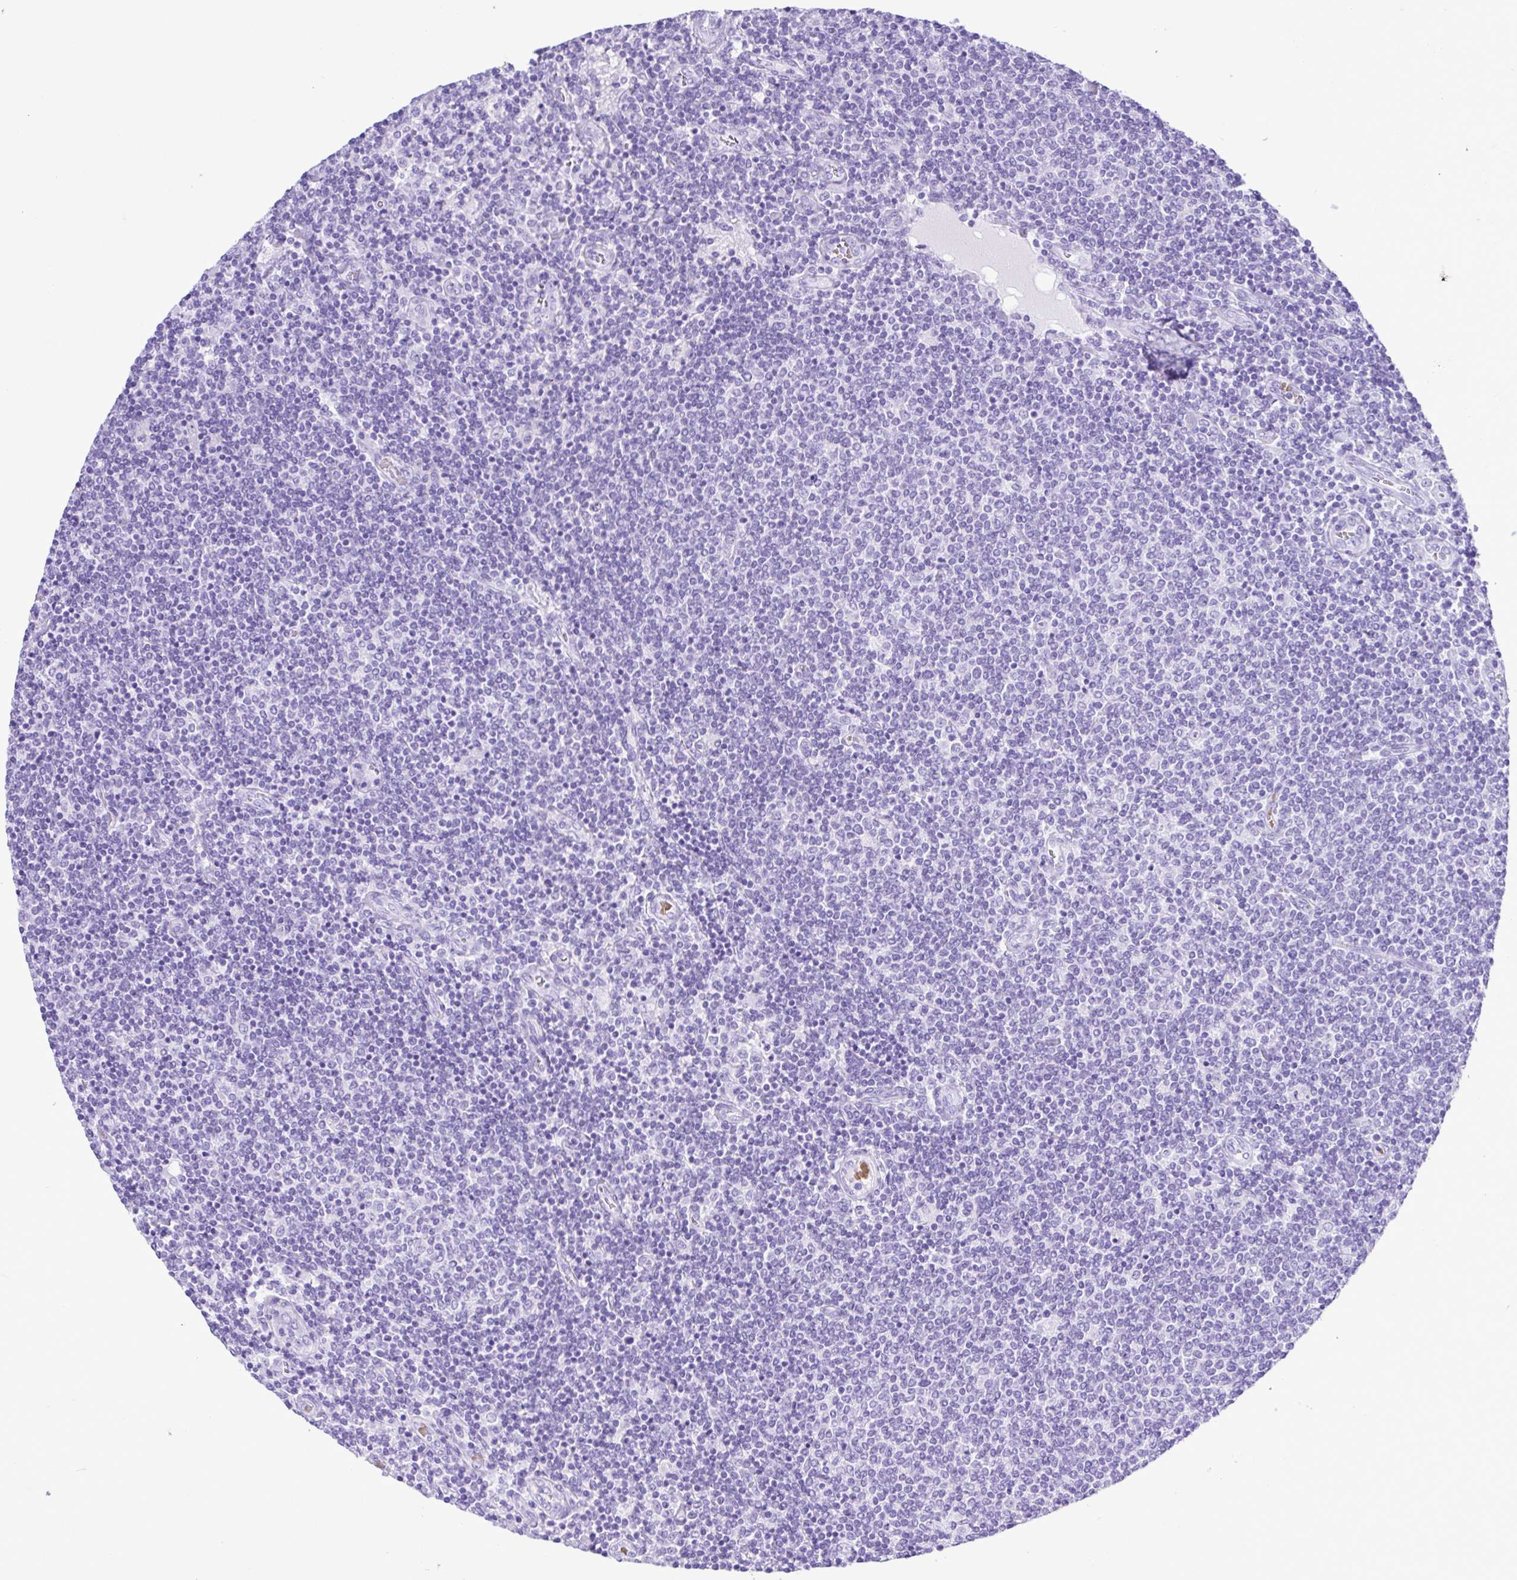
{"staining": {"intensity": "negative", "quantity": "none", "location": "none"}, "tissue": "lymphoma", "cell_type": "Tumor cells", "image_type": "cancer", "snomed": [{"axis": "morphology", "description": "Malignant lymphoma, non-Hodgkin's type, Low grade"}, {"axis": "topography", "description": "Lymph node"}], "caption": "High magnification brightfield microscopy of malignant lymphoma, non-Hodgkin's type (low-grade) stained with DAB (3,3'-diaminobenzidine) (brown) and counterstained with hematoxylin (blue): tumor cells show no significant expression.", "gene": "SYT1", "patient": {"sex": "male", "age": 52}}